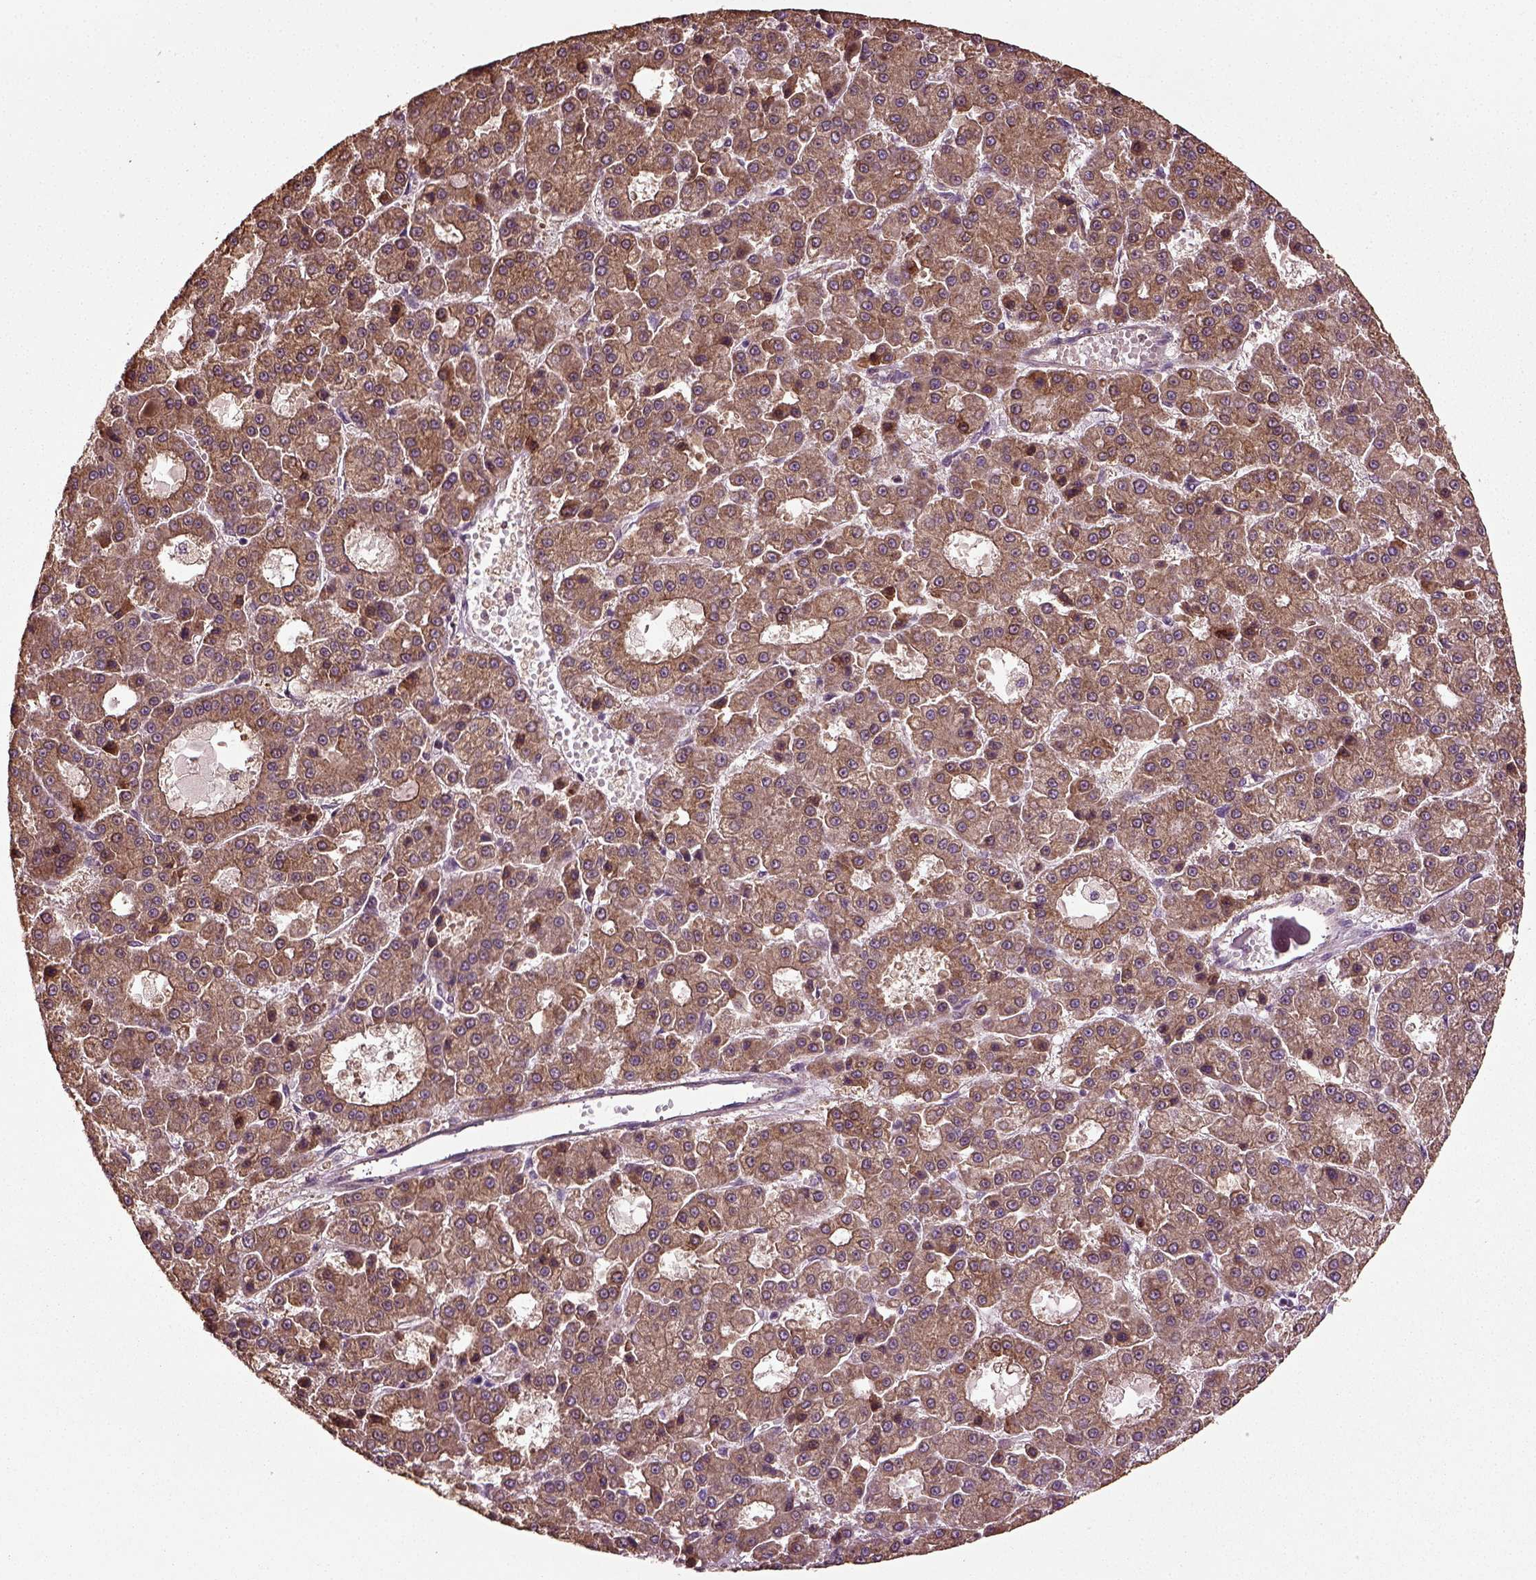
{"staining": {"intensity": "moderate", "quantity": ">75%", "location": "cytoplasmic/membranous"}, "tissue": "liver cancer", "cell_type": "Tumor cells", "image_type": "cancer", "snomed": [{"axis": "morphology", "description": "Carcinoma, Hepatocellular, NOS"}, {"axis": "topography", "description": "Liver"}], "caption": "High-magnification brightfield microscopy of liver hepatocellular carcinoma stained with DAB (3,3'-diaminobenzidine) (brown) and counterstained with hematoxylin (blue). tumor cells exhibit moderate cytoplasmic/membranous expression is present in approximately>75% of cells.", "gene": "ERV3-1", "patient": {"sex": "male", "age": 70}}